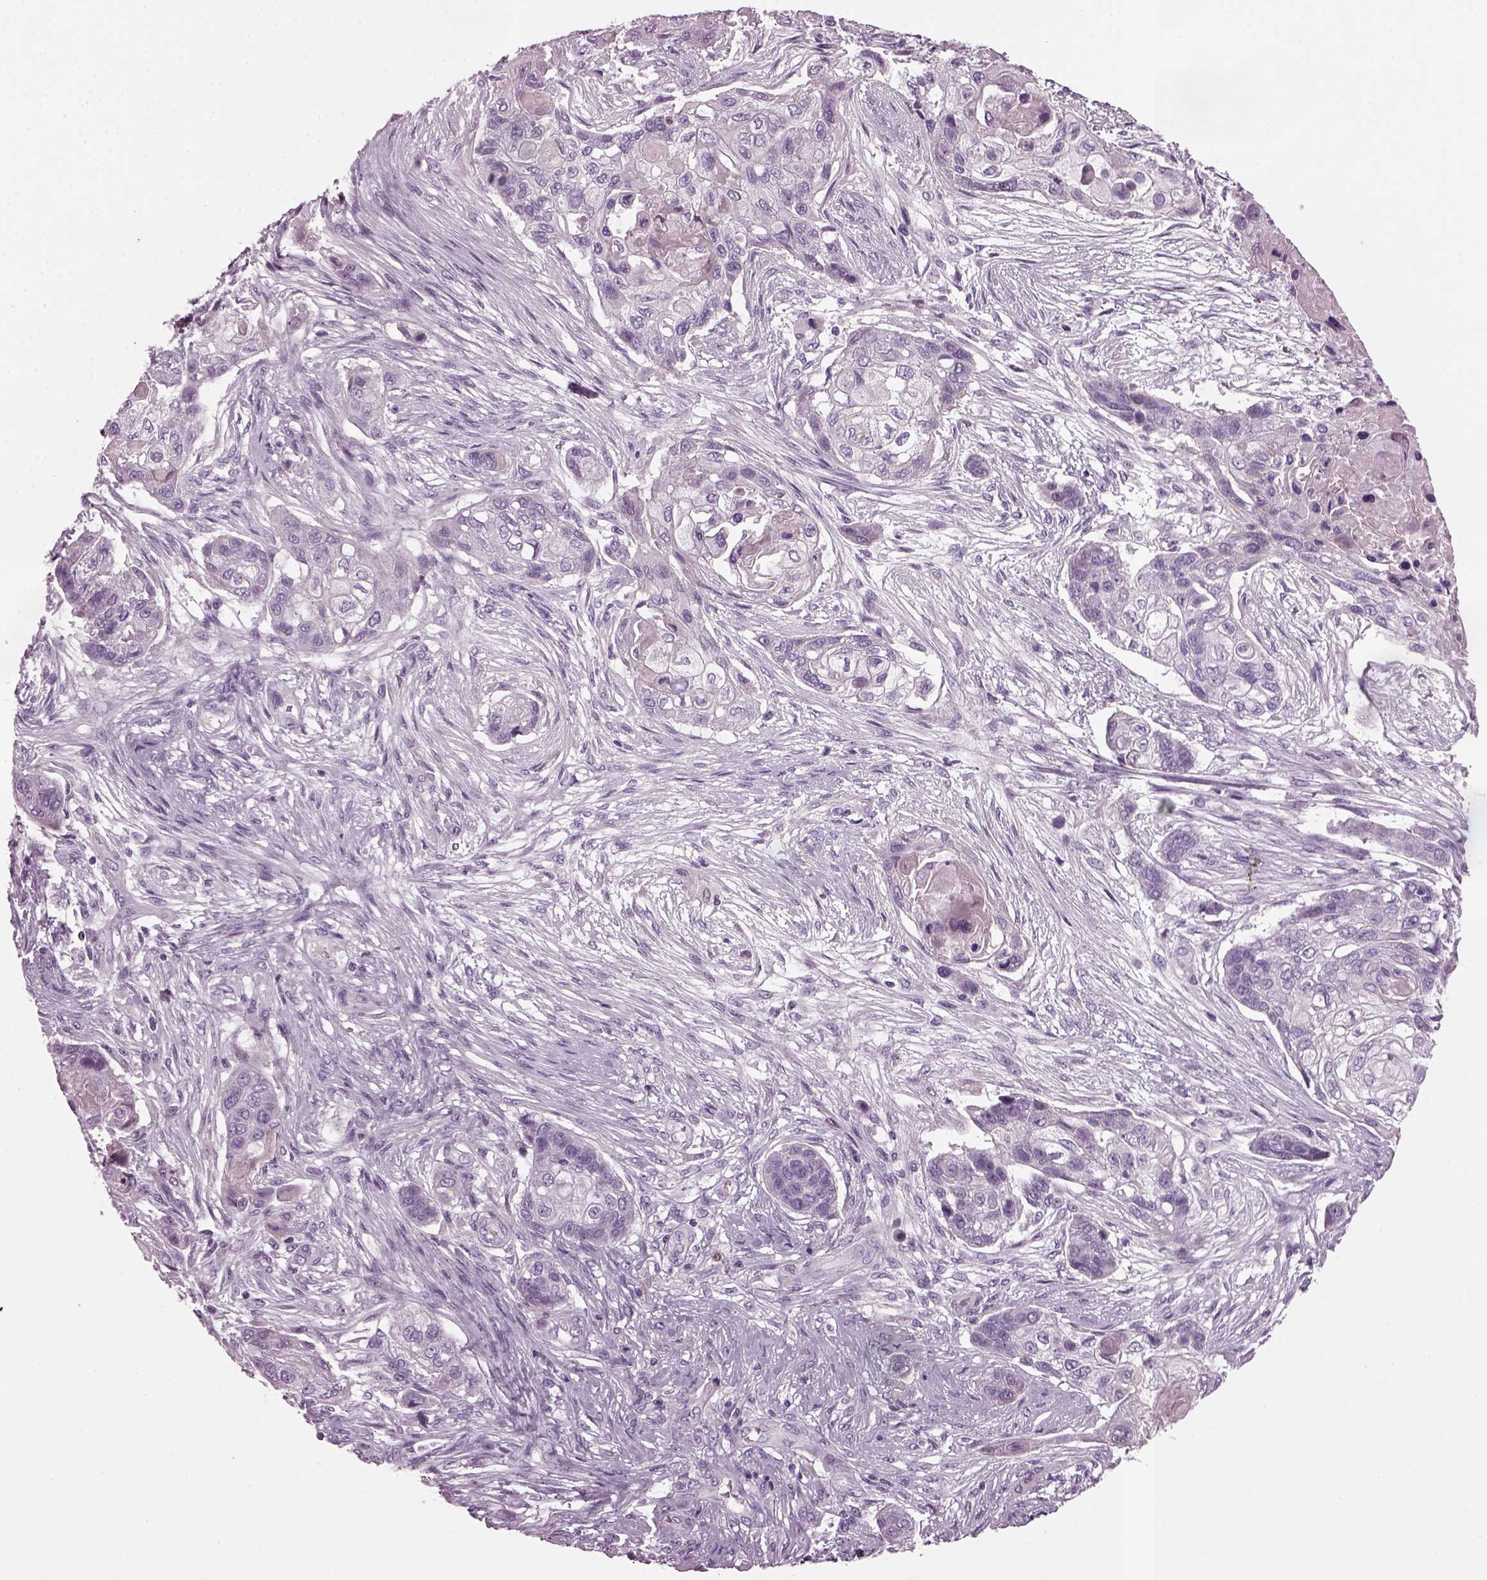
{"staining": {"intensity": "negative", "quantity": "none", "location": "none"}, "tissue": "lung cancer", "cell_type": "Tumor cells", "image_type": "cancer", "snomed": [{"axis": "morphology", "description": "Squamous cell carcinoma, NOS"}, {"axis": "topography", "description": "Lung"}], "caption": "Immunohistochemistry image of neoplastic tissue: squamous cell carcinoma (lung) stained with DAB demonstrates no significant protein staining in tumor cells.", "gene": "DPYSL5", "patient": {"sex": "male", "age": 69}}